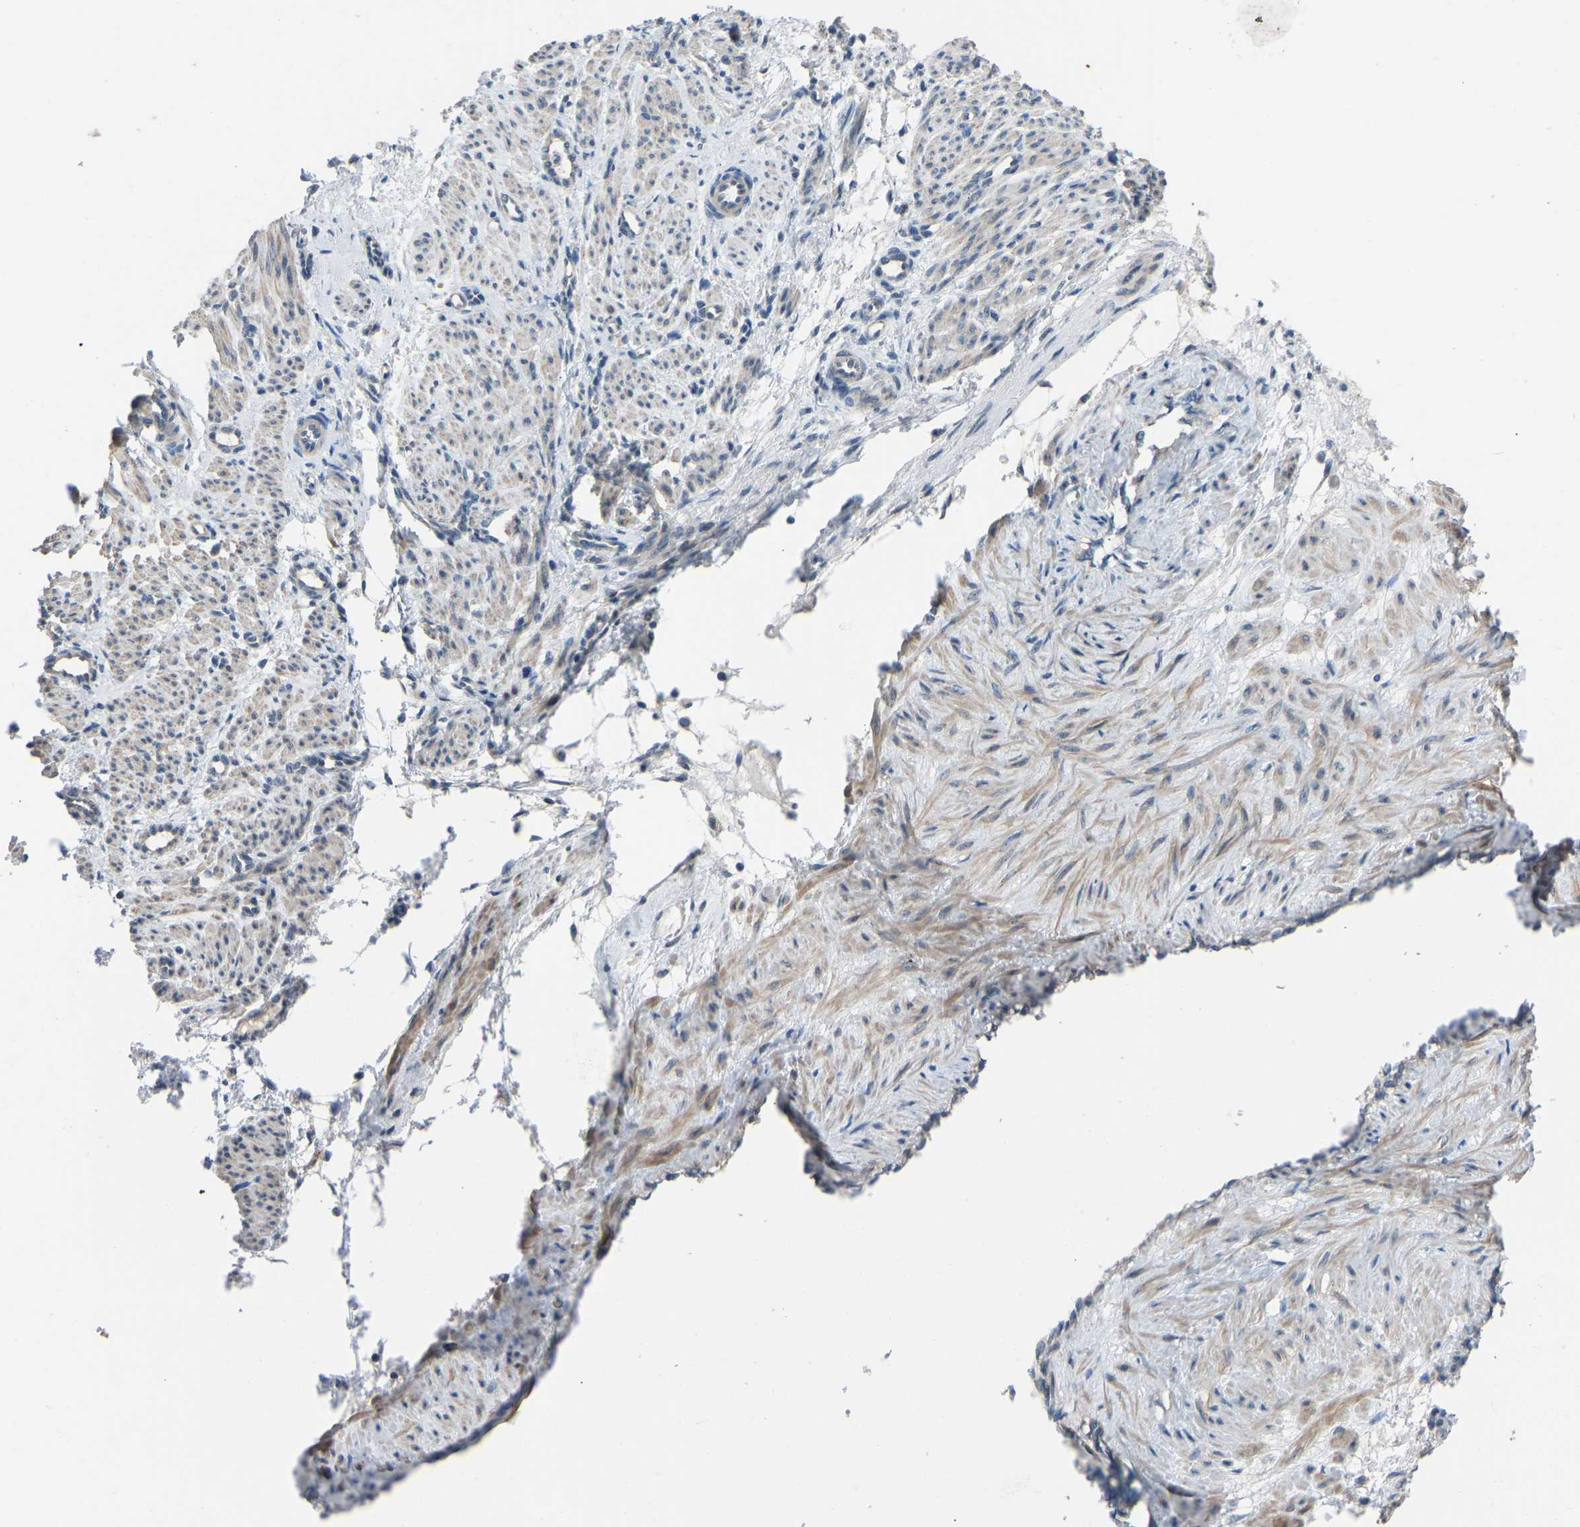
{"staining": {"intensity": "moderate", "quantity": "25%-75%", "location": "cytoplasmic/membranous"}, "tissue": "smooth muscle", "cell_type": "Smooth muscle cells", "image_type": "normal", "snomed": [{"axis": "morphology", "description": "Normal tissue, NOS"}, {"axis": "topography", "description": "Endometrium"}], "caption": "Normal smooth muscle reveals moderate cytoplasmic/membranous staining in approximately 25%-75% of smooth muscle cells Using DAB (brown) and hematoxylin (blue) stains, captured at high magnification using brightfield microscopy..", "gene": "CDK2AP1", "patient": {"sex": "female", "age": 33}}